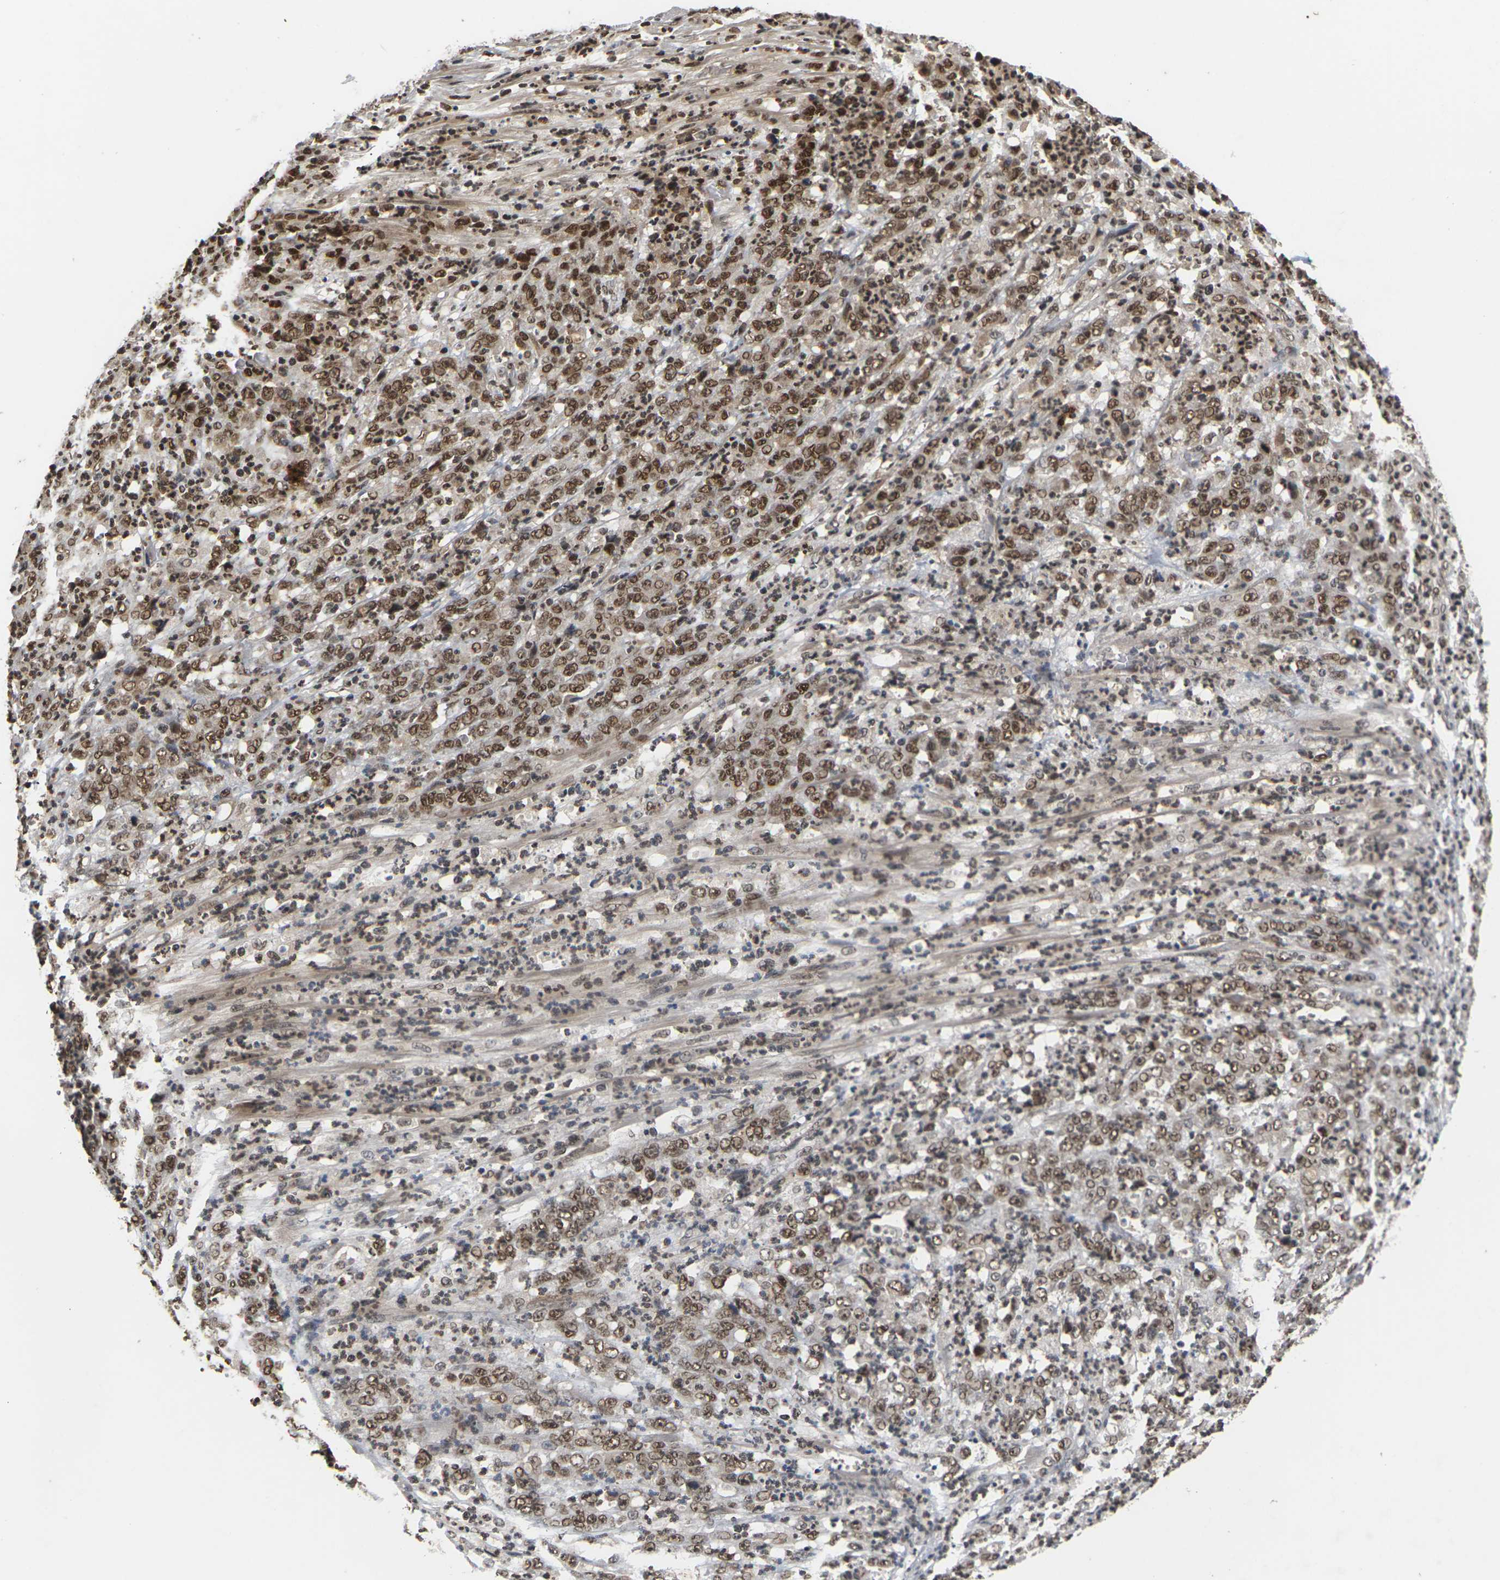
{"staining": {"intensity": "moderate", "quantity": ">75%", "location": "cytoplasmic/membranous,nuclear"}, "tissue": "stomach cancer", "cell_type": "Tumor cells", "image_type": "cancer", "snomed": [{"axis": "morphology", "description": "Adenocarcinoma, NOS"}, {"axis": "topography", "description": "Stomach, lower"}], "caption": "This is a photomicrograph of immunohistochemistry staining of stomach cancer, which shows moderate expression in the cytoplasmic/membranous and nuclear of tumor cells.", "gene": "NELFA", "patient": {"sex": "female", "age": 71}}